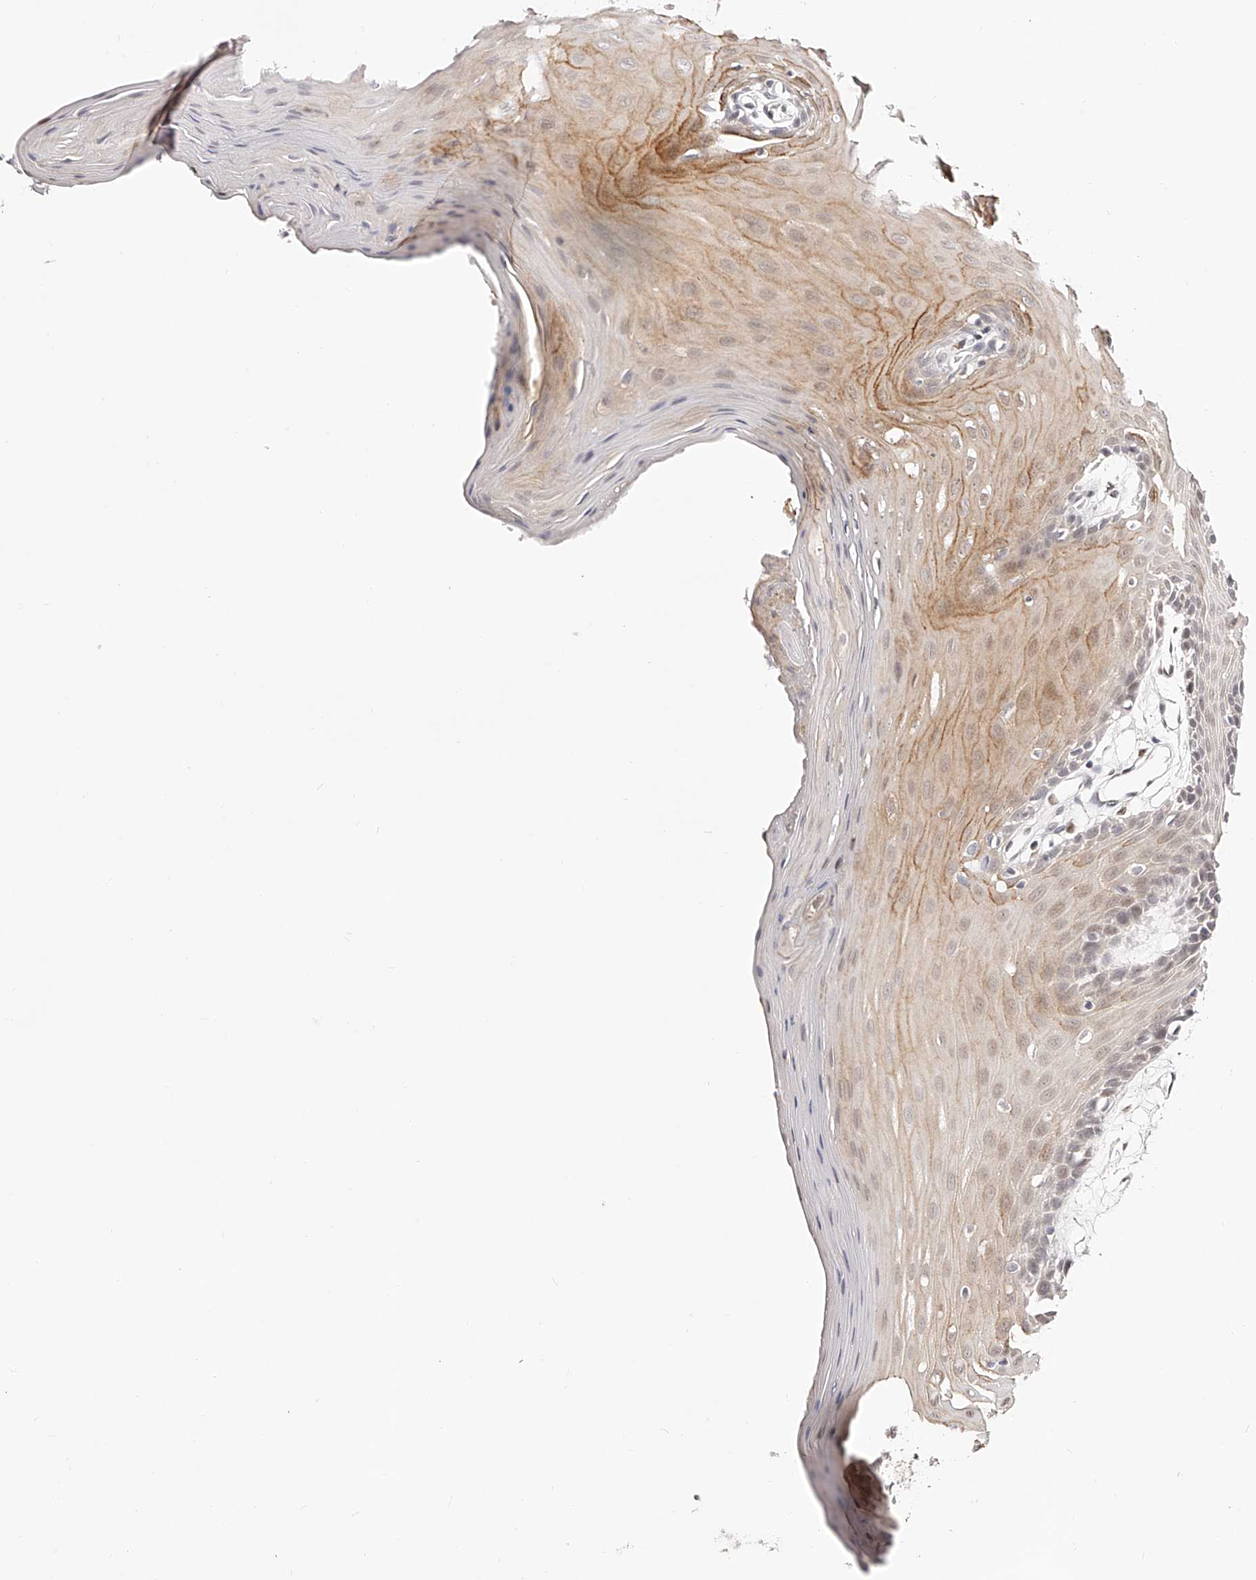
{"staining": {"intensity": "moderate", "quantity": "<25%", "location": "cytoplasmic/membranous,nuclear"}, "tissue": "oral mucosa", "cell_type": "Squamous epithelial cells", "image_type": "normal", "snomed": [{"axis": "morphology", "description": "Normal tissue, NOS"}, {"axis": "morphology", "description": "Squamous cell carcinoma, NOS"}, {"axis": "topography", "description": "Skeletal muscle"}, {"axis": "topography", "description": "Oral tissue"}, {"axis": "topography", "description": "Salivary gland"}, {"axis": "topography", "description": "Head-Neck"}], "caption": "Moderate cytoplasmic/membranous,nuclear staining is identified in about <25% of squamous epithelial cells in benign oral mucosa.", "gene": "USF3", "patient": {"sex": "male", "age": 54}}